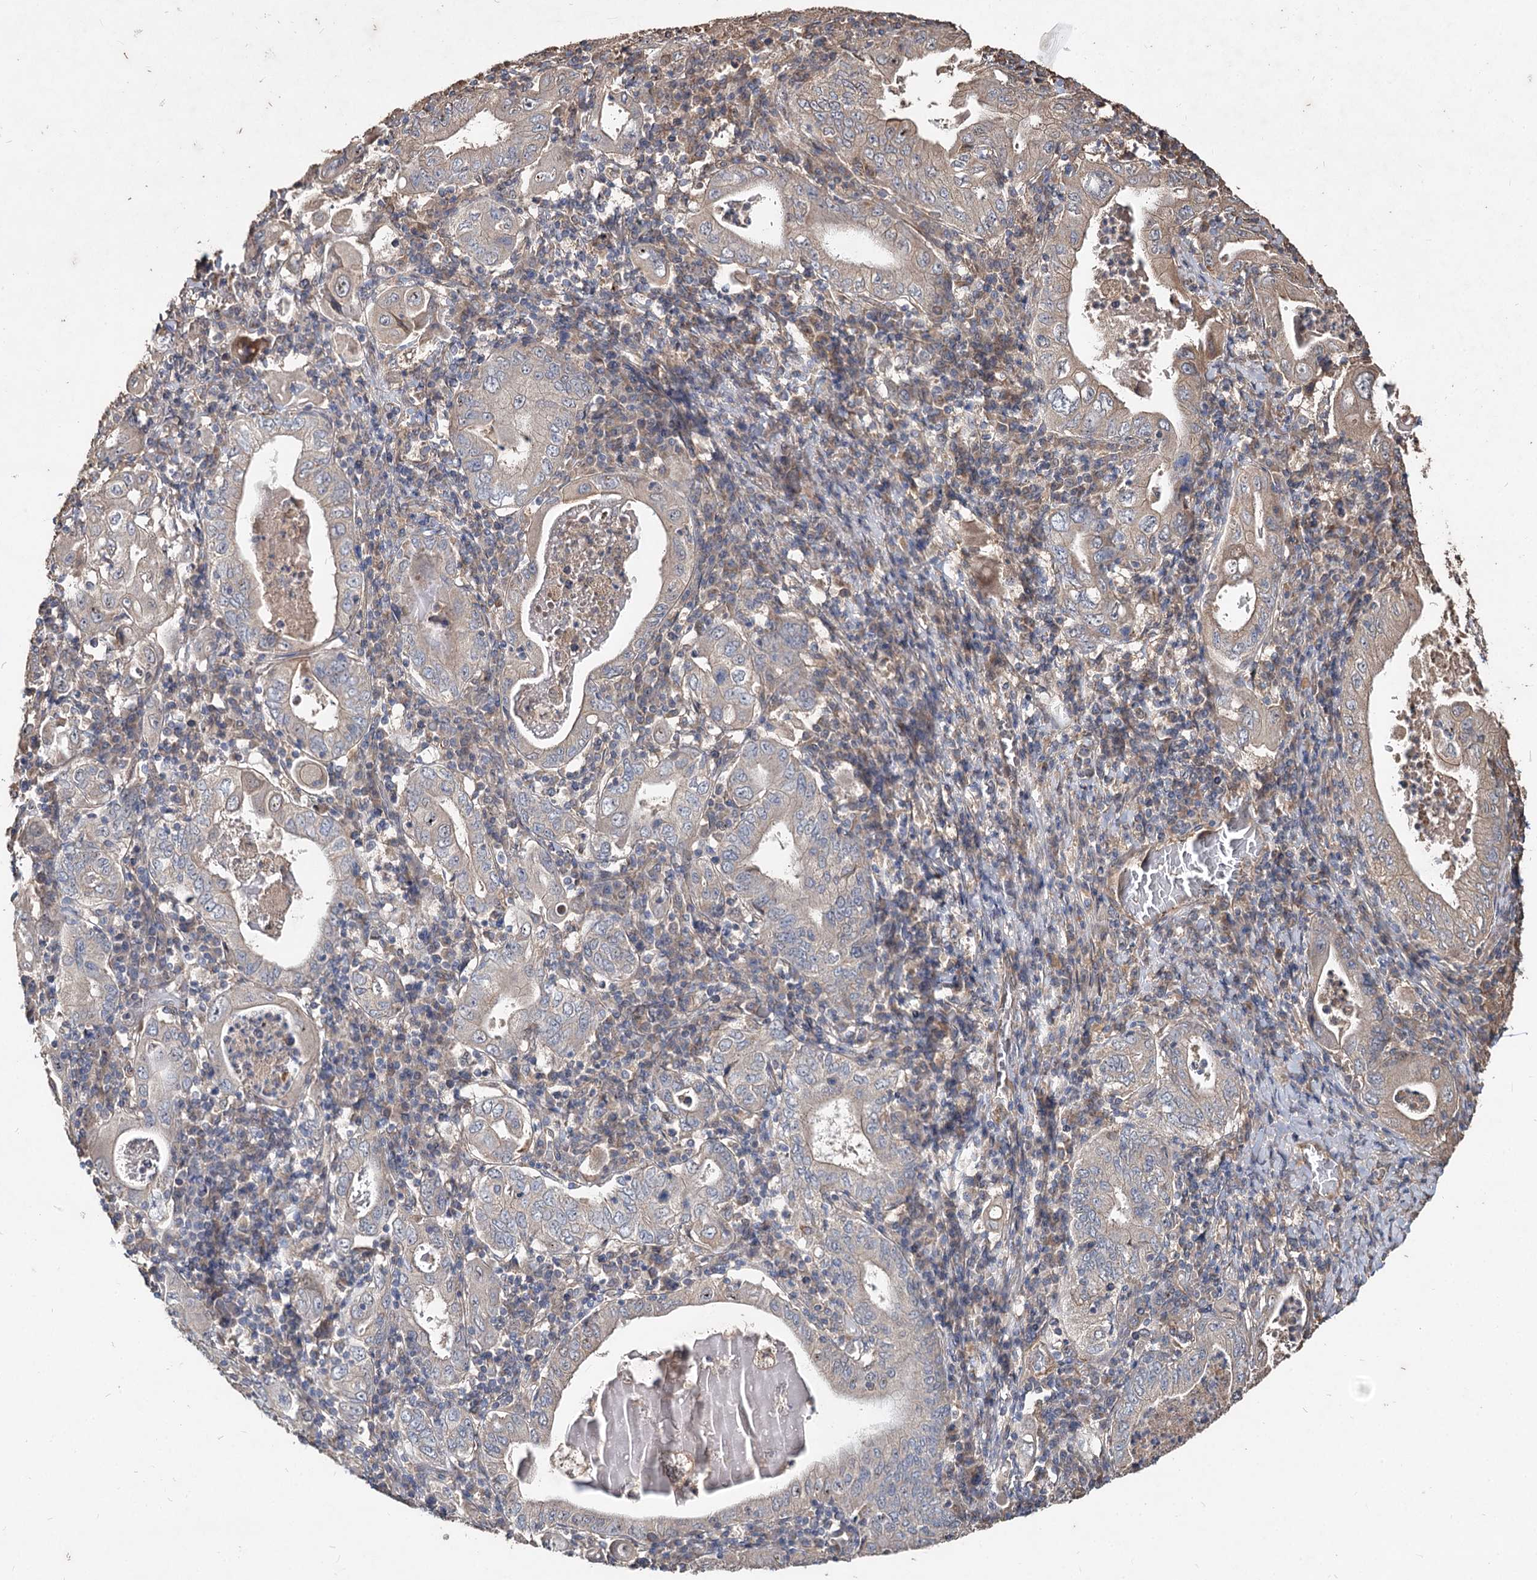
{"staining": {"intensity": "negative", "quantity": "none", "location": "none"}, "tissue": "stomach cancer", "cell_type": "Tumor cells", "image_type": "cancer", "snomed": [{"axis": "morphology", "description": "Normal tissue, NOS"}, {"axis": "morphology", "description": "Adenocarcinoma, NOS"}, {"axis": "topography", "description": "Esophagus"}, {"axis": "topography", "description": "Stomach, upper"}, {"axis": "topography", "description": "Peripheral nerve tissue"}], "caption": "An immunohistochemistry micrograph of stomach cancer is shown. There is no staining in tumor cells of stomach cancer.", "gene": "SPART", "patient": {"sex": "male", "age": 62}}